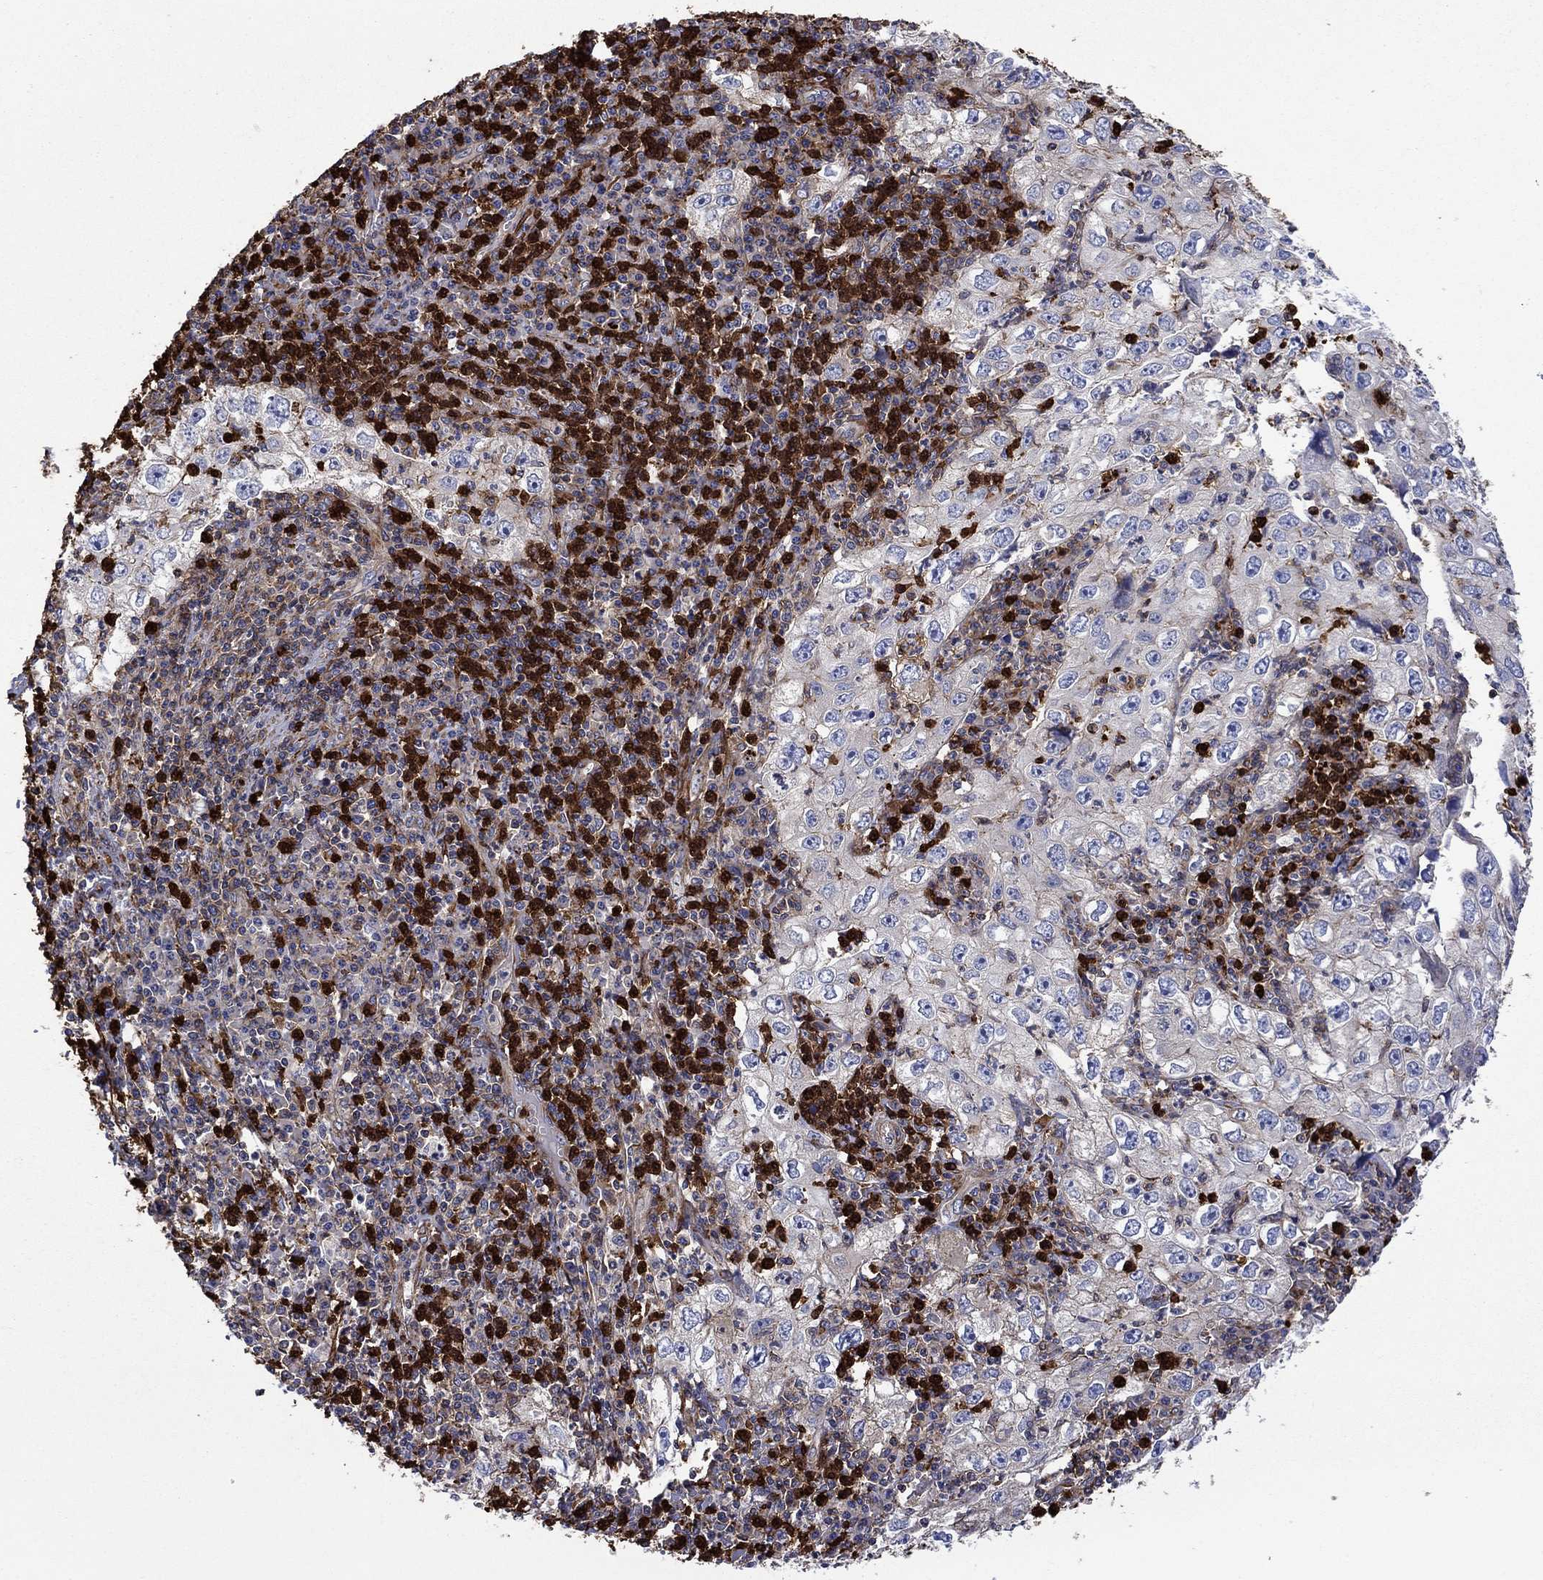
{"staining": {"intensity": "weak", "quantity": "<25%", "location": "cytoplasmic/membranous"}, "tissue": "cervical cancer", "cell_type": "Tumor cells", "image_type": "cancer", "snomed": [{"axis": "morphology", "description": "Squamous cell carcinoma, NOS"}, {"axis": "topography", "description": "Cervix"}], "caption": "Tumor cells show no significant protein staining in cervical squamous cell carcinoma.", "gene": "PAG1", "patient": {"sex": "female", "age": 24}}